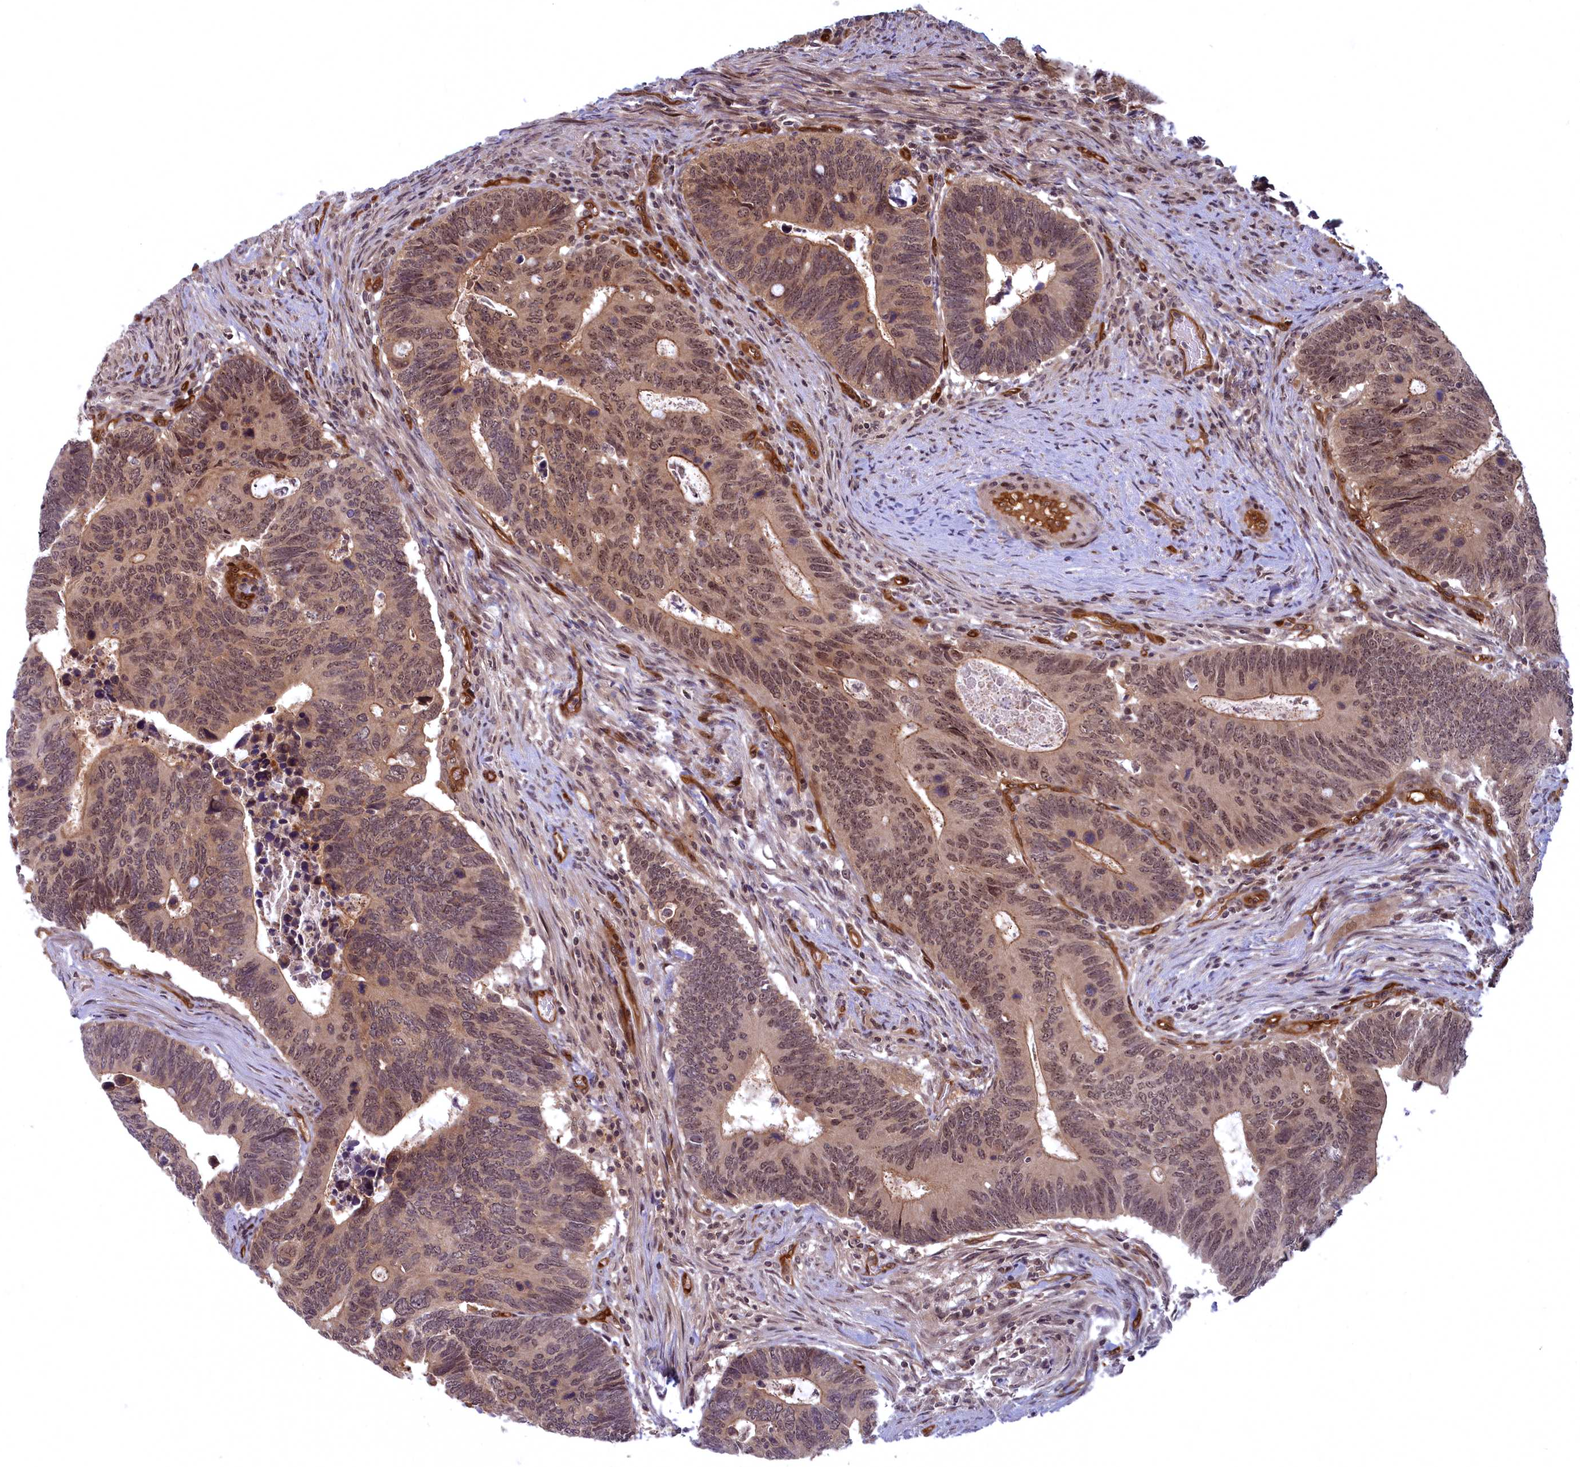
{"staining": {"intensity": "moderate", "quantity": ">75%", "location": "cytoplasmic/membranous,nuclear"}, "tissue": "colorectal cancer", "cell_type": "Tumor cells", "image_type": "cancer", "snomed": [{"axis": "morphology", "description": "Adenocarcinoma, NOS"}, {"axis": "topography", "description": "Colon"}], "caption": "Colorectal cancer (adenocarcinoma) stained for a protein exhibits moderate cytoplasmic/membranous and nuclear positivity in tumor cells.", "gene": "SNRK", "patient": {"sex": "male", "age": 87}}